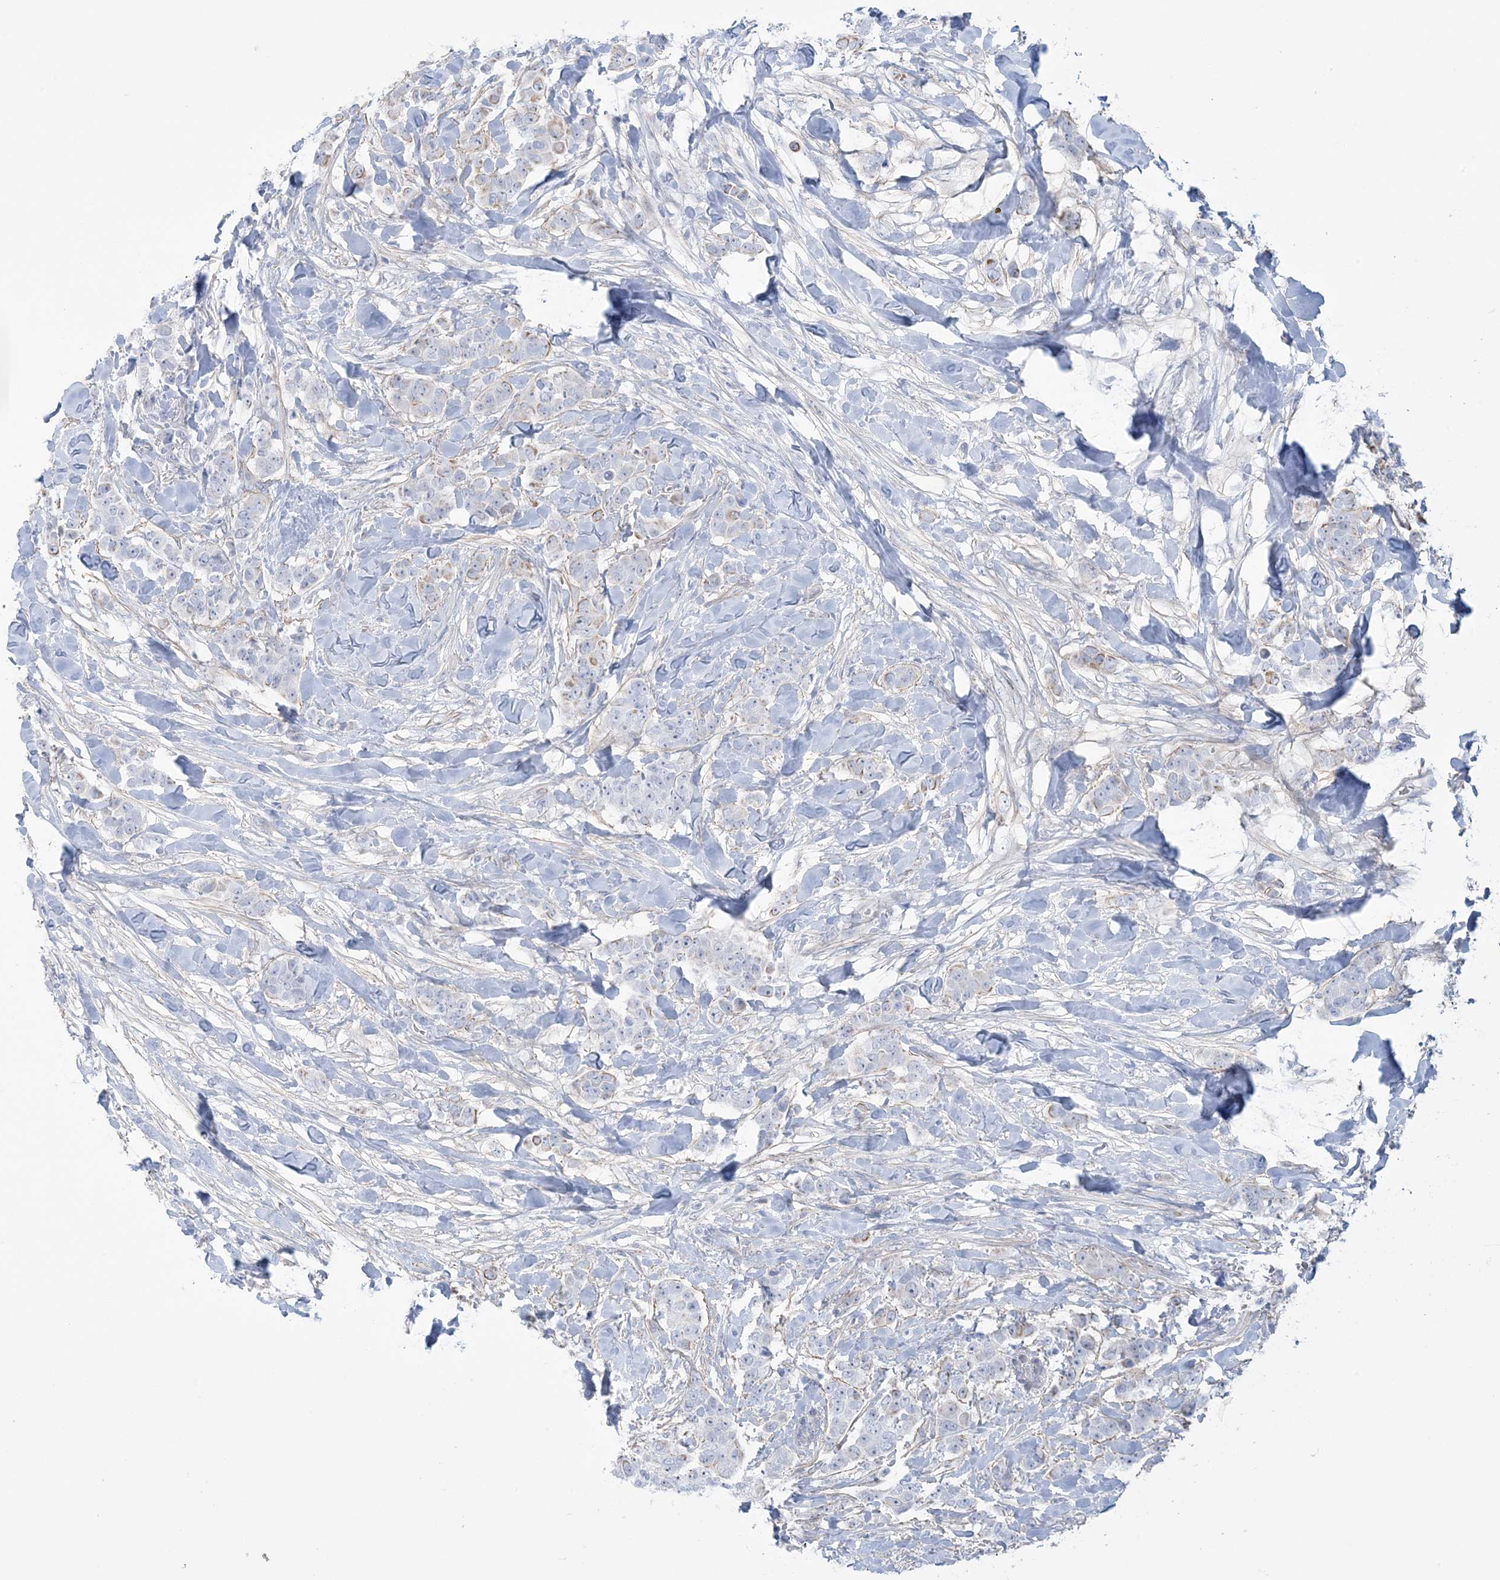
{"staining": {"intensity": "negative", "quantity": "none", "location": "none"}, "tissue": "breast cancer", "cell_type": "Tumor cells", "image_type": "cancer", "snomed": [{"axis": "morphology", "description": "Duct carcinoma"}, {"axis": "topography", "description": "Breast"}], "caption": "An IHC micrograph of breast cancer is shown. There is no staining in tumor cells of breast cancer.", "gene": "AGXT", "patient": {"sex": "female", "age": 40}}